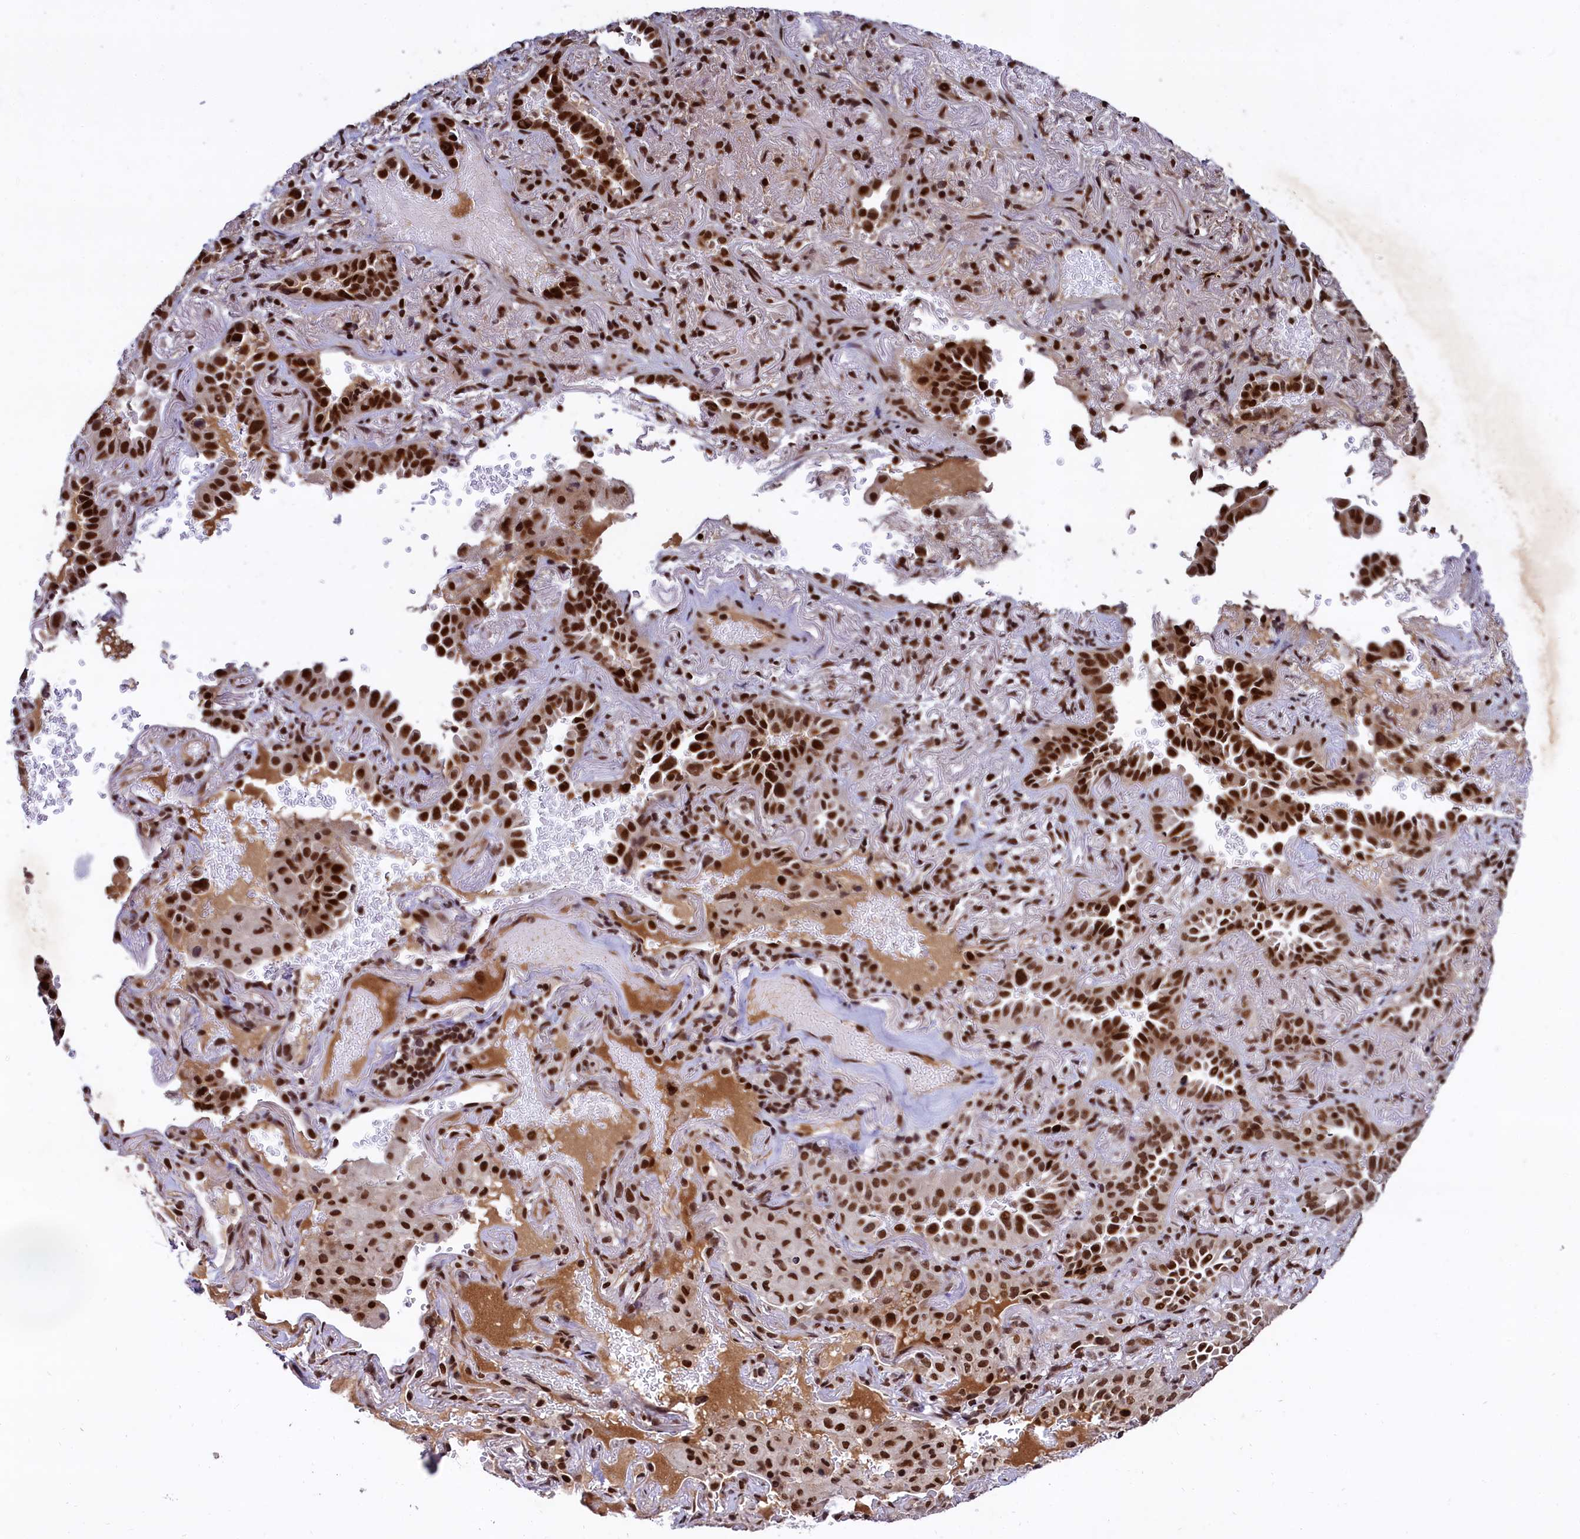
{"staining": {"intensity": "strong", "quantity": ">75%", "location": "nuclear"}, "tissue": "lung cancer", "cell_type": "Tumor cells", "image_type": "cancer", "snomed": [{"axis": "morphology", "description": "Adenocarcinoma, NOS"}, {"axis": "topography", "description": "Lung"}], "caption": "Adenocarcinoma (lung) stained for a protein (brown) displays strong nuclear positive staining in about >75% of tumor cells.", "gene": "FAM217B", "patient": {"sex": "female", "age": 69}}